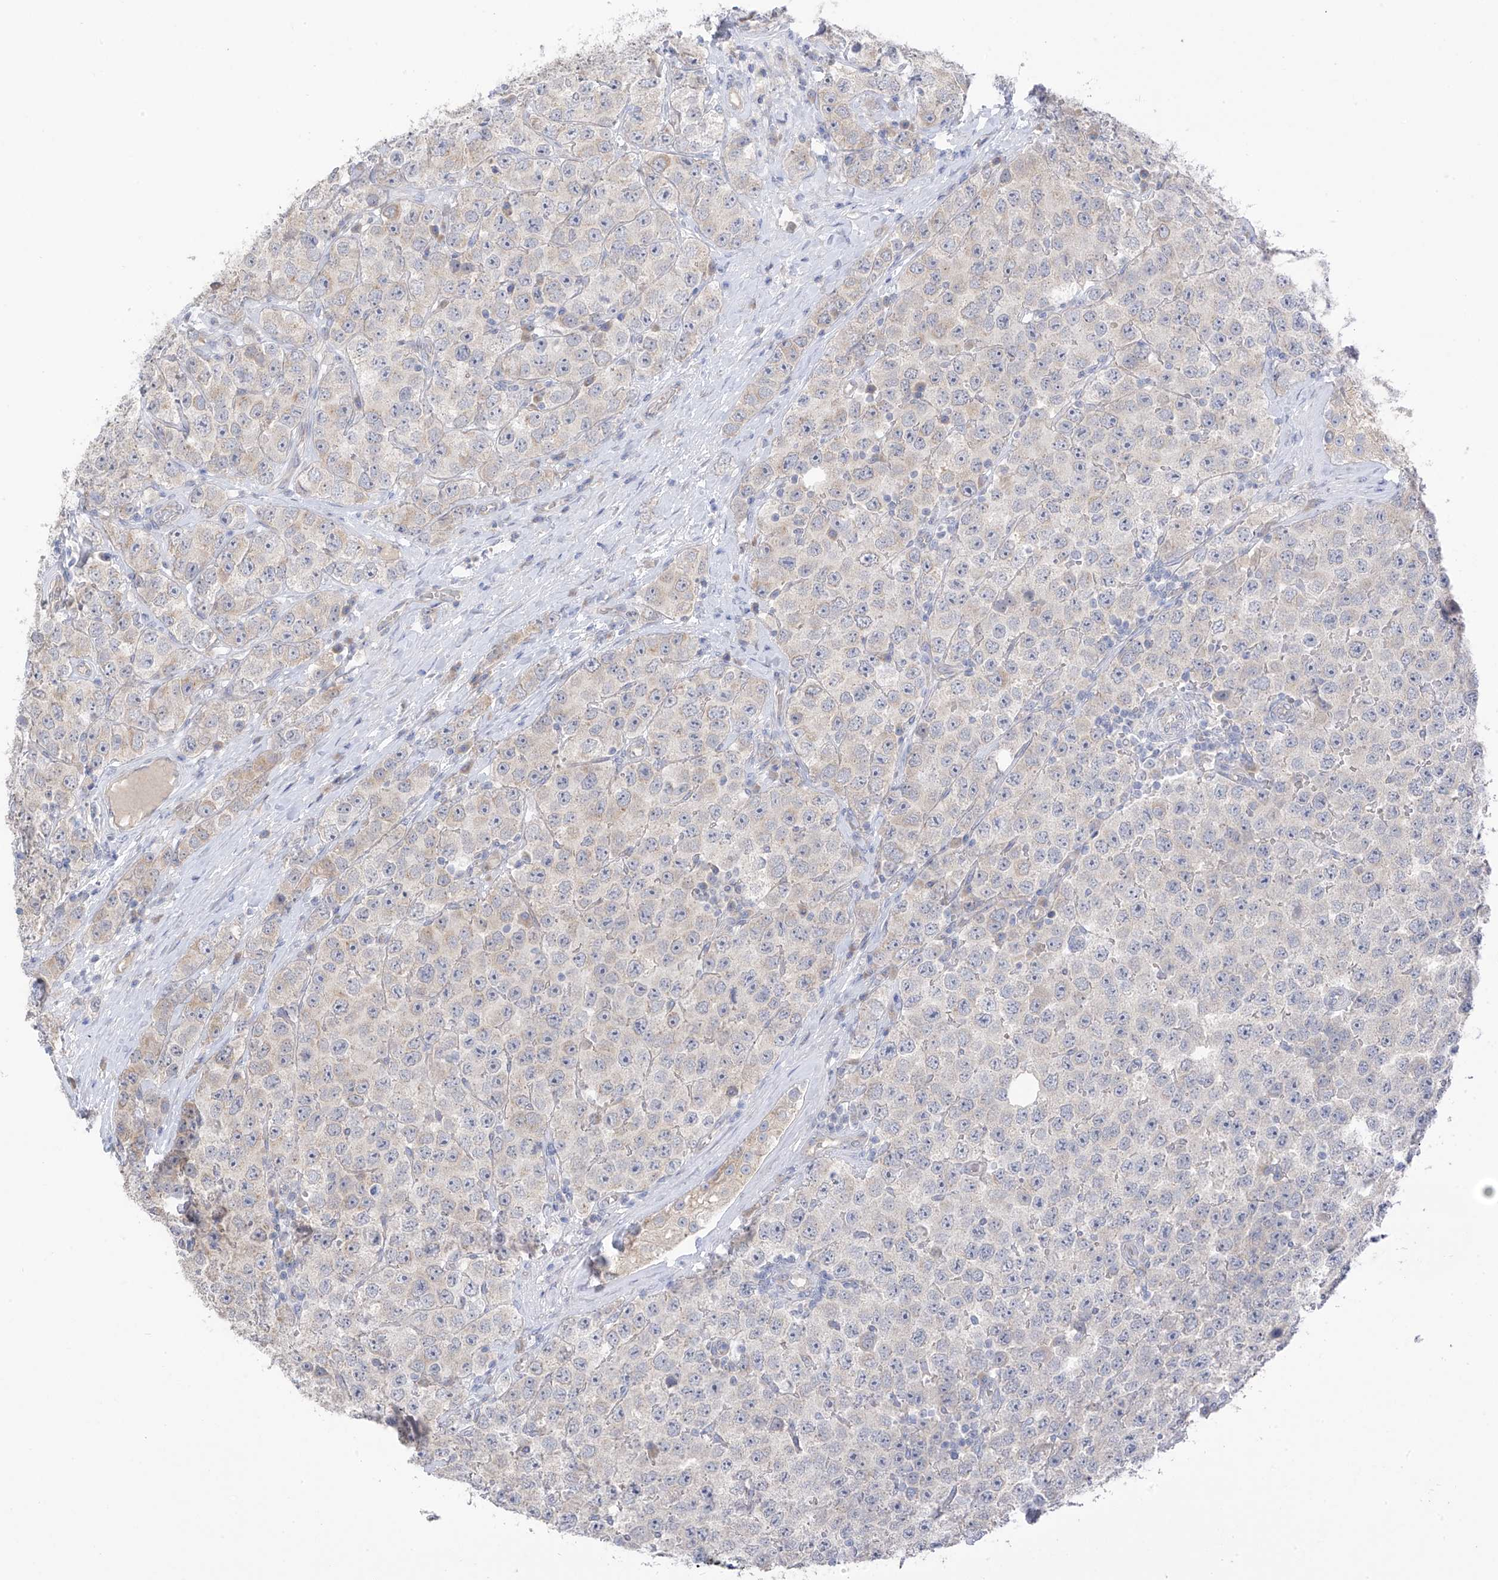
{"staining": {"intensity": "weak", "quantity": "<25%", "location": "cytoplasmic/membranous"}, "tissue": "testis cancer", "cell_type": "Tumor cells", "image_type": "cancer", "snomed": [{"axis": "morphology", "description": "Seminoma, NOS"}, {"axis": "topography", "description": "Testis"}], "caption": "There is no significant staining in tumor cells of testis cancer (seminoma). (DAB IHC, high magnification).", "gene": "NALCN", "patient": {"sex": "male", "age": 28}}